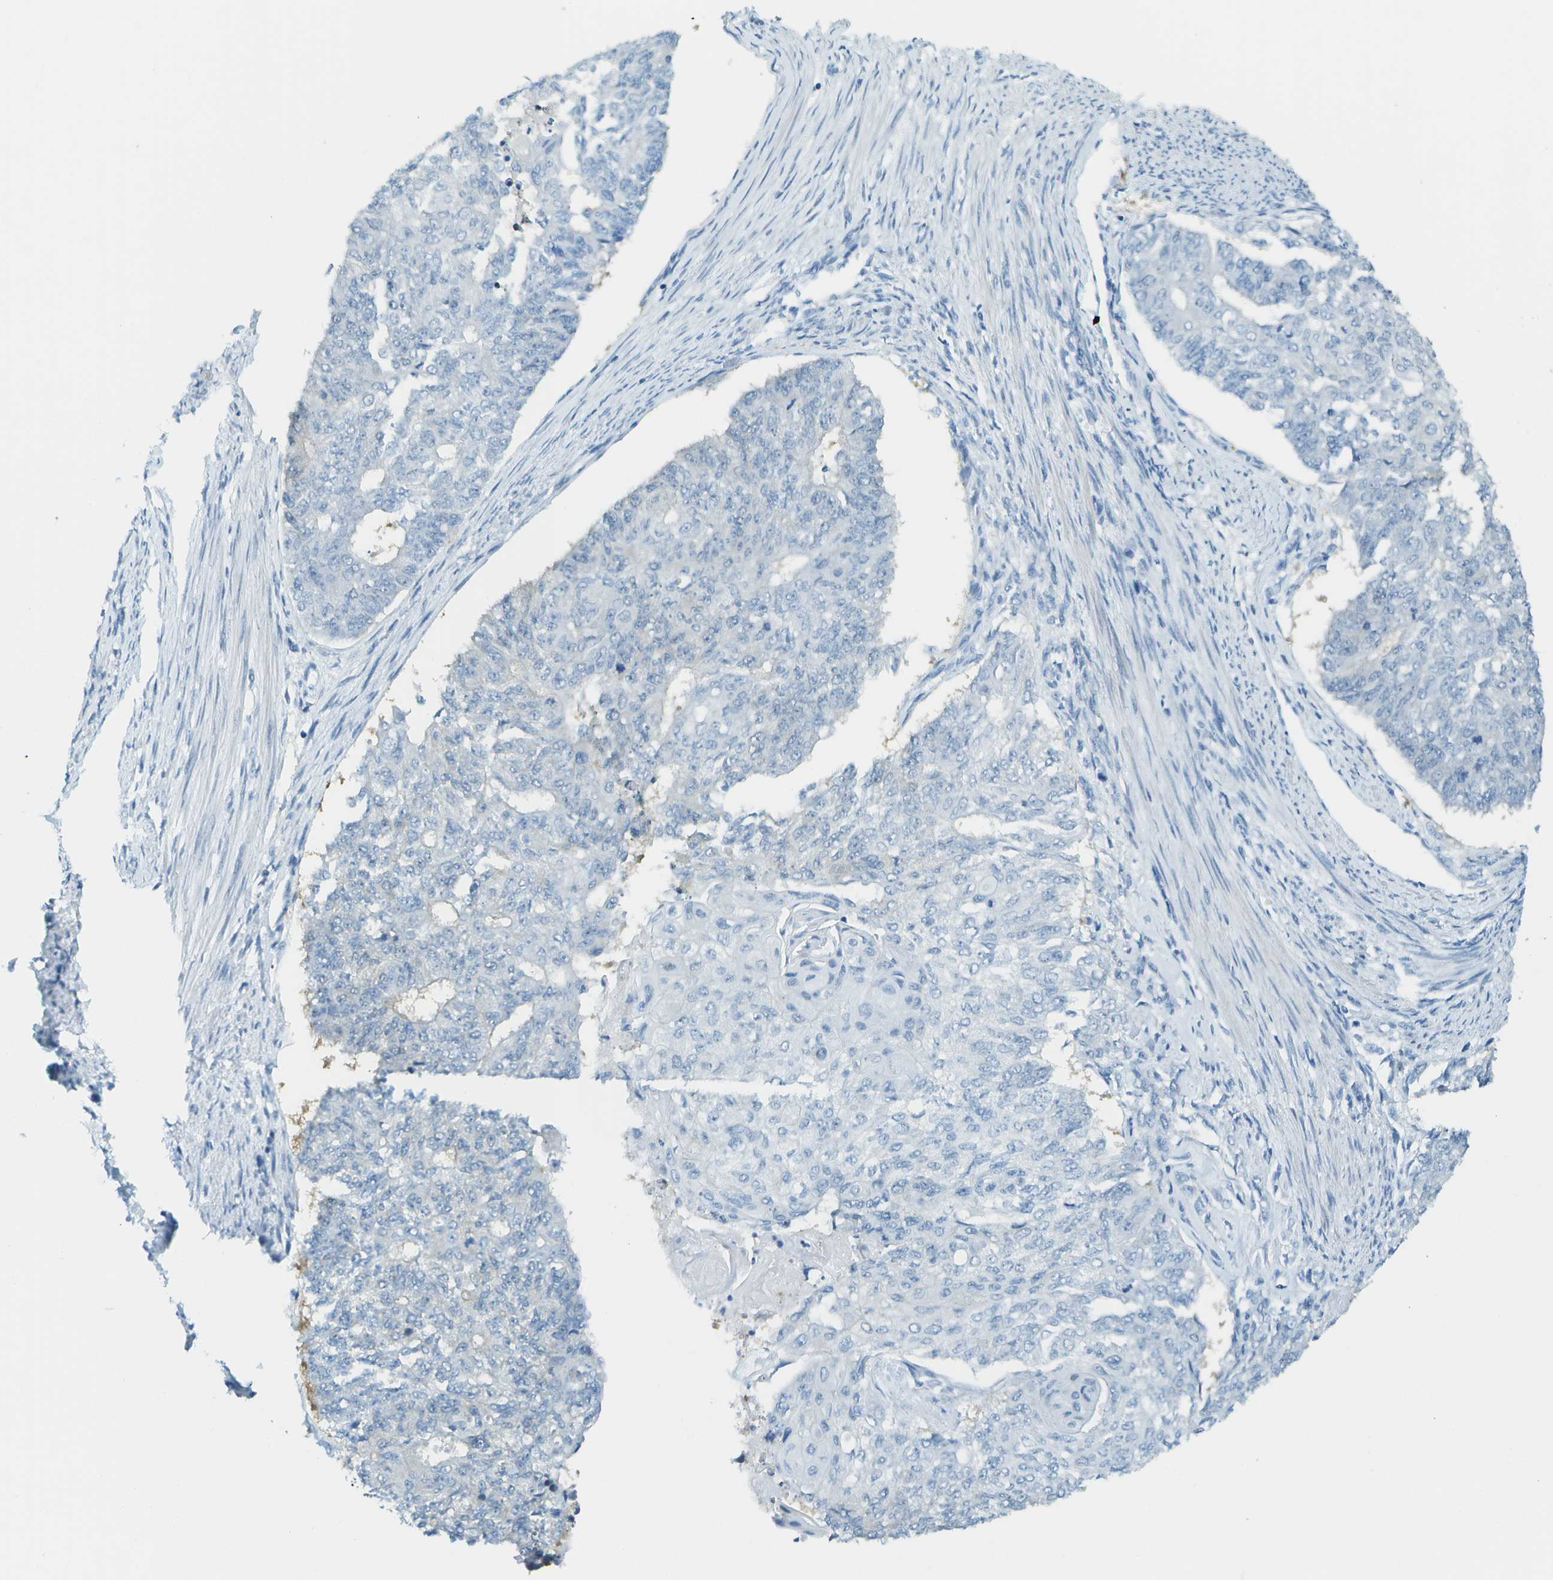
{"staining": {"intensity": "negative", "quantity": "none", "location": "none"}, "tissue": "endometrial cancer", "cell_type": "Tumor cells", "image_type": "cancer", "snomed": [{"axis": "morphology", "description": "Adenocarcinoma, NOS"}, {"axis": "topography", "description": "Endometrium"}], "caption": "Immunohistochemistry histopathology image of human endometrial cancer (adenocarcinoma) stained for a protein (brown), which exhibits no positivity in tumor cells.", "gene": "NEK11", "patient": {"sex": "female", "age": 32}}